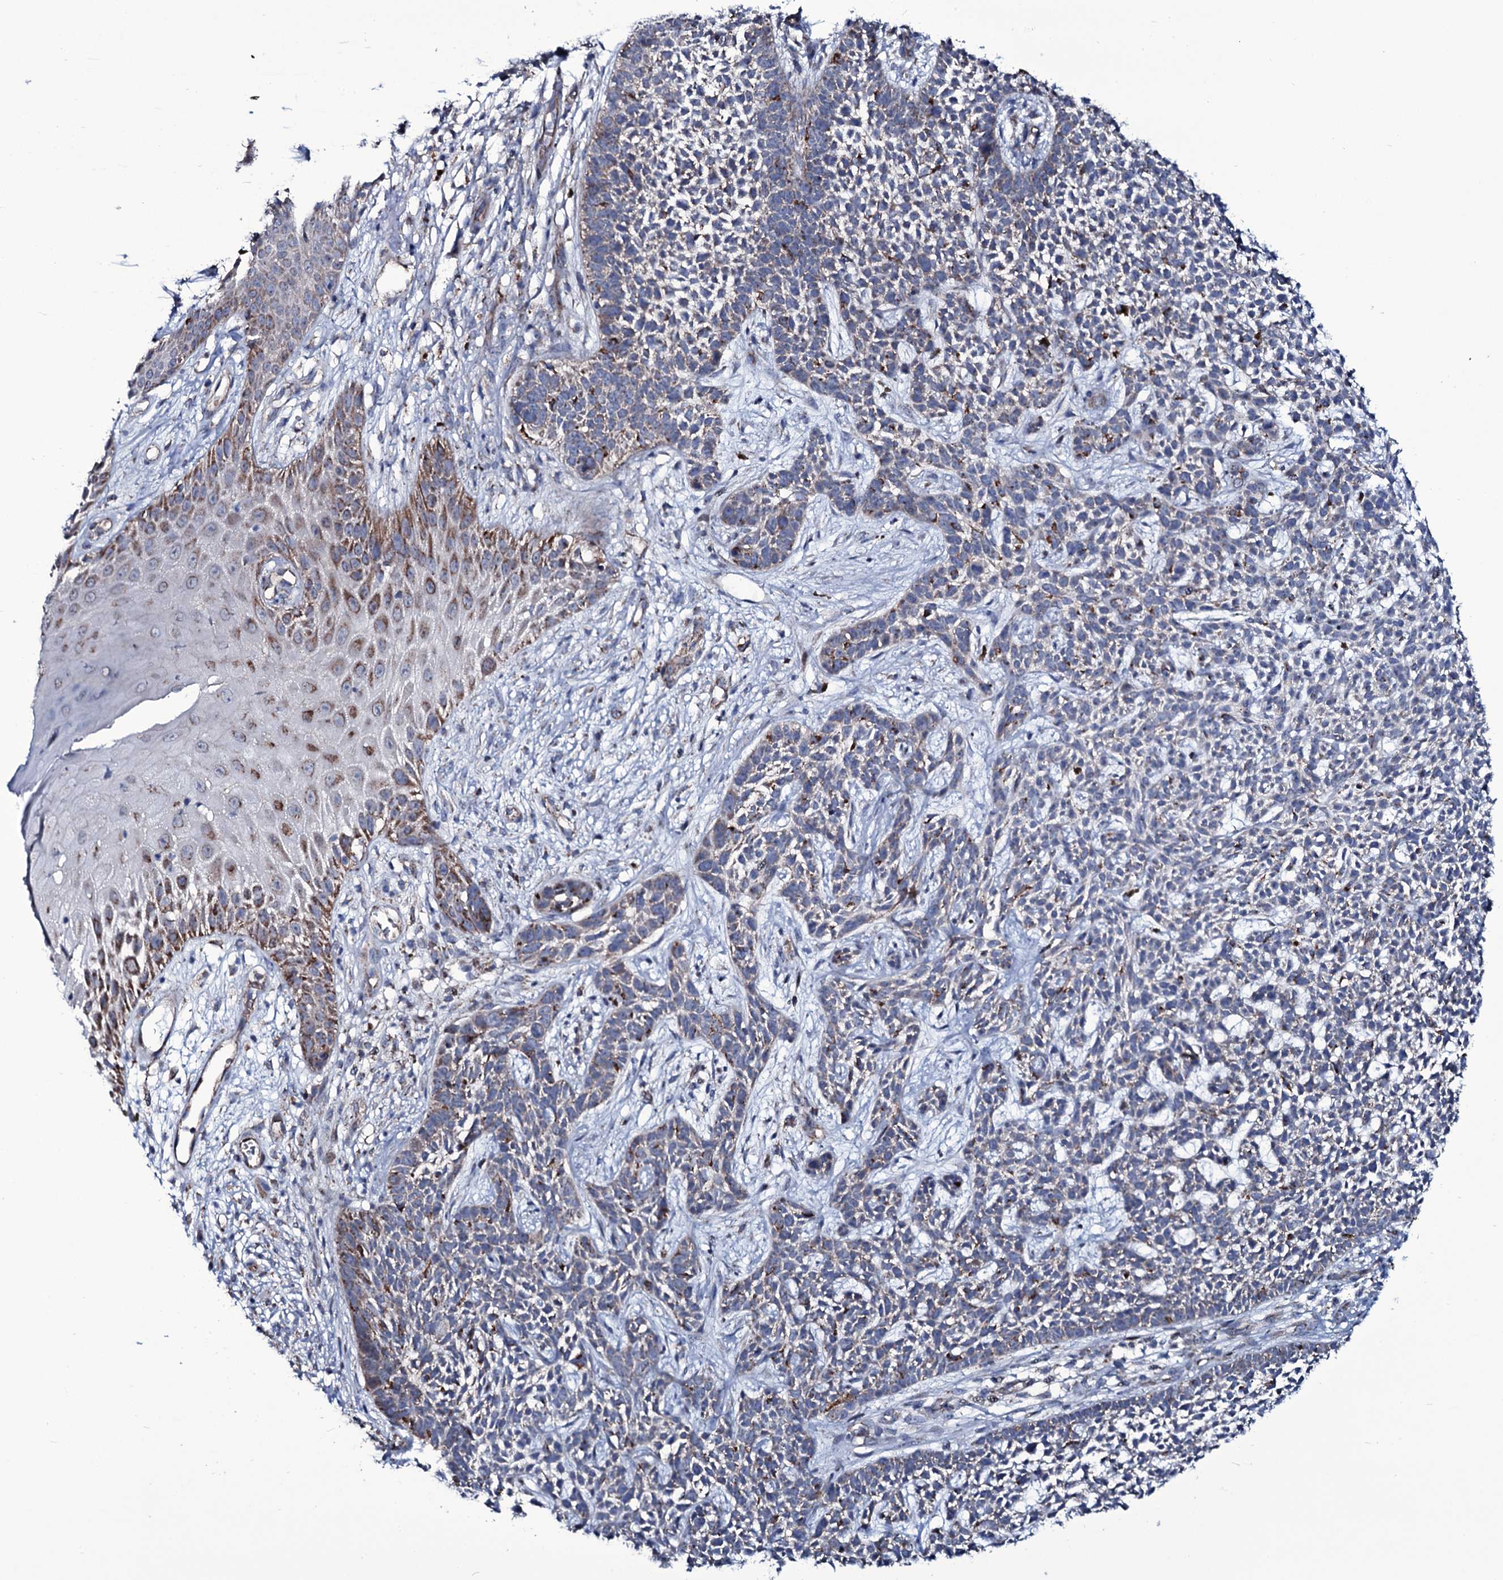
{"staining": {"intensity": "moderate", "quantity": "<25%", "location": "cytoplasmic/membranous"}, "tissue": "skin cancer", "cell_type": "Tumor cells", "image_type": "cancer", "snomed": [{"axis": "morphology", "description": "Basal cell carcinoma"}, {"axis": "topography", "description": "Skin"}], "caption": "Protein expression analysis of skin cancer demonstrates moderate cytoplasmic/membranous staining in approximately <25% of tumor cells.", "gene": "WIPF3", "patient": {"sex": "female", "age": 84}}